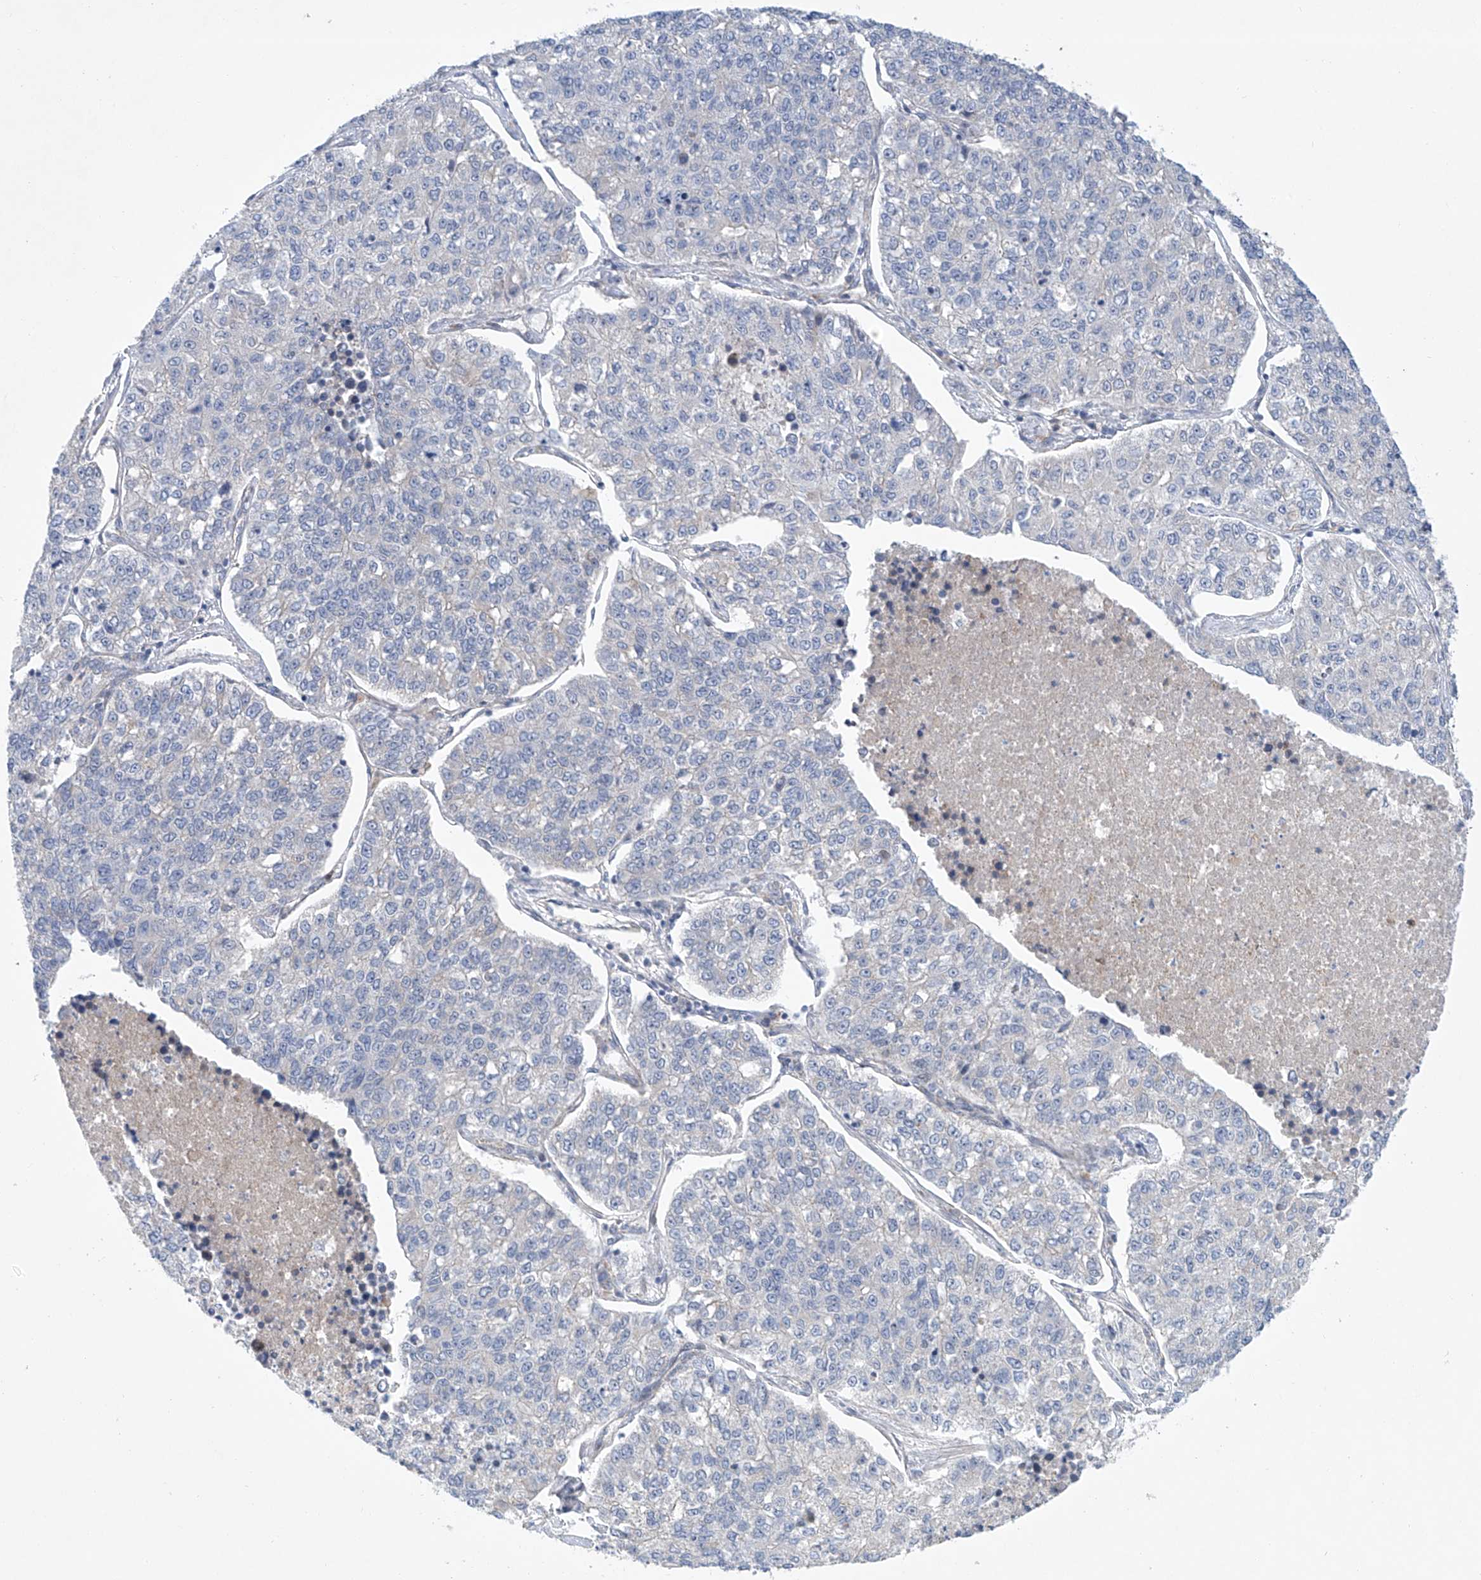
{"staining": {"intensity": "negative", "quantity": "none", "location": "none"}, "tissue": "lung cancer", "cell_type": "Tumor cells", "image_type": "cancer", "snomed": [{"axis": "morphology", "description": "Adenocarcinoma, NOS"}, {"axis": "topography", "description": "Lung"}], "caption": "IHC of lung cancer (adenocarcinoma) shows no staining in tumor cells.", "gene": "KLC4", "patient": {"sex": "male", "age": 49}}